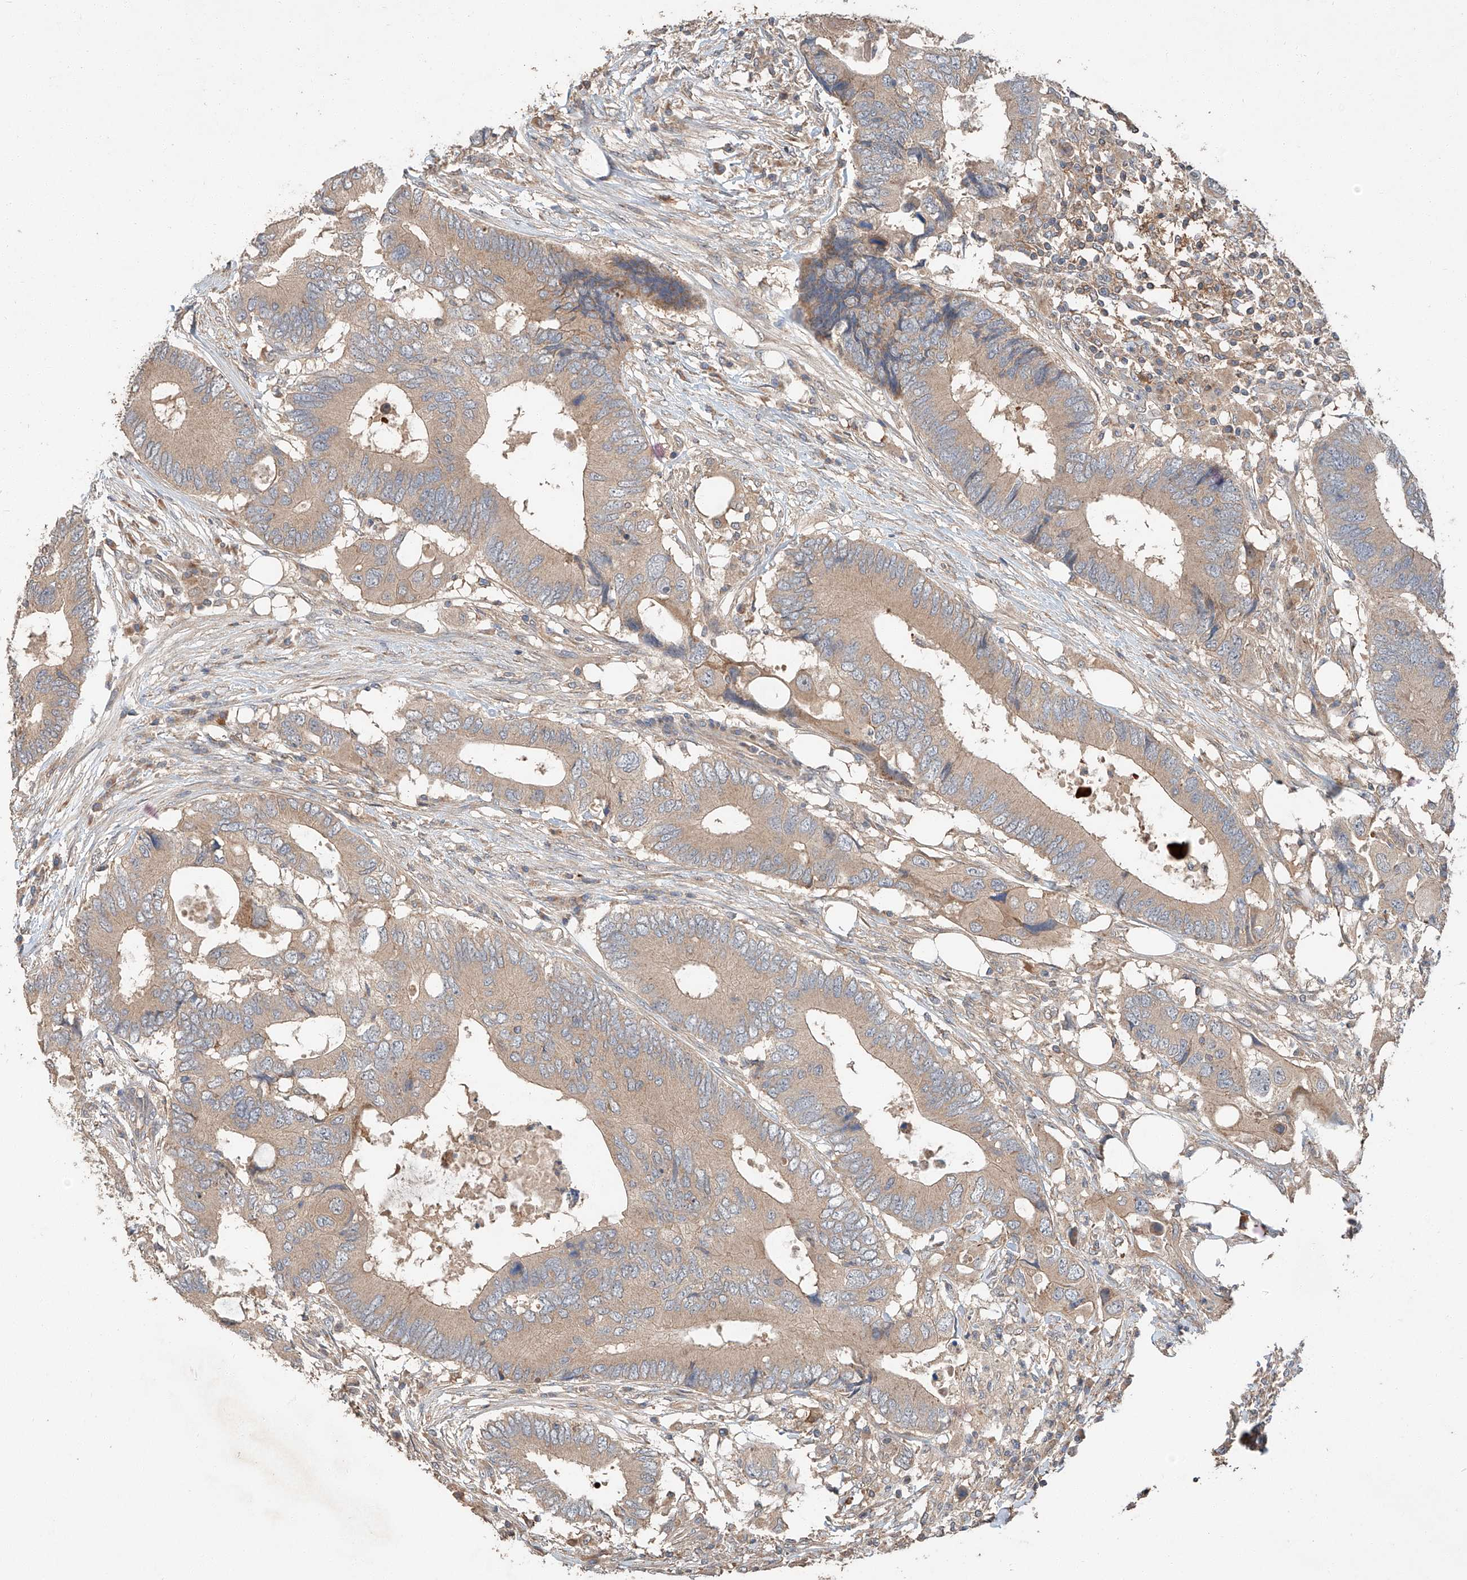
{"staining": {"intensity": "weak", "quantity": ">75%", "location": "cytoplasmic/membranous"}, "tissue": "colorectal cancer", "cell_type": "Tumor cells", "image_type": "cancer", "snomed": [{"axis": "morphology", "description": "Adenocarcinoma, NOS"}, {"axis": "topography", "description": "Colon"}], "caption": "A photomicrograph of colorectal cancer stained for a protein displays weak cytoplasmic/membranous brown staining in tumor cells.", "gene": "XPNPEP1", "patient": {"sex": "male", "age": 71}}